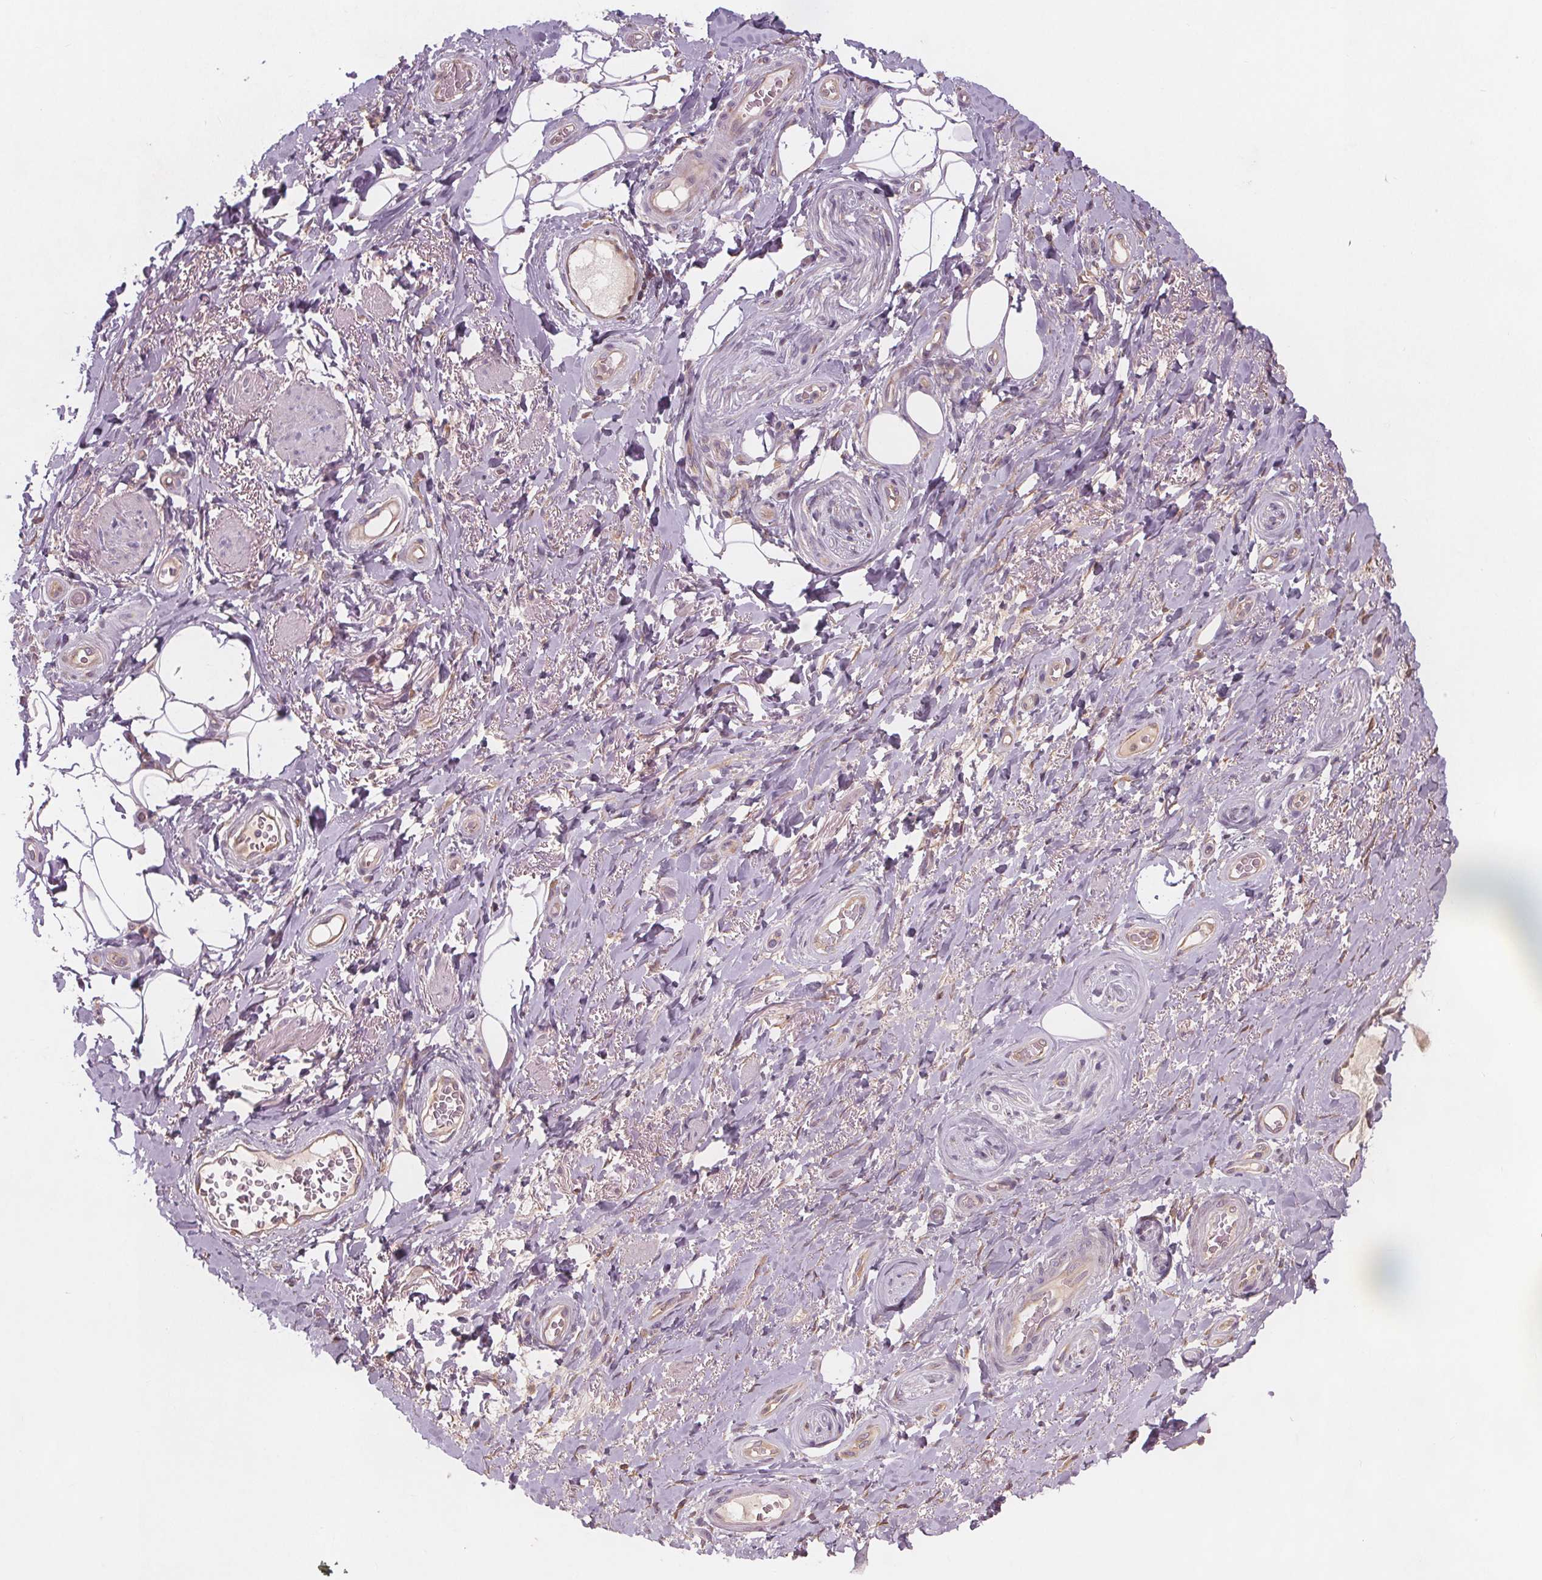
{"staining": {"intensity": "negative", "quantity": "none", "location": "none"}, "tissue": "adipose tissue", "cell_type": "Adipocytes", "image_type": "normal", "snomed": [{"axis": "morphology", "description": "Normal tissue, NOS"}, {"axis": "topography", "description": "Anal"}, {"axis": "topography", "description": "Peripheral nerve tissue"}], "caption": "Immunohistochemistry (IHC) of normal human adipose tissue exhibits no expression in adipocytes. Brightfield microscopy of immunohistochemistry (IHC) stained with DAB (brown) and hematoxylin (blue), captured at high magnification.", "gene": "TMEM80", "patient": {"sex": "male", "age": 53}}